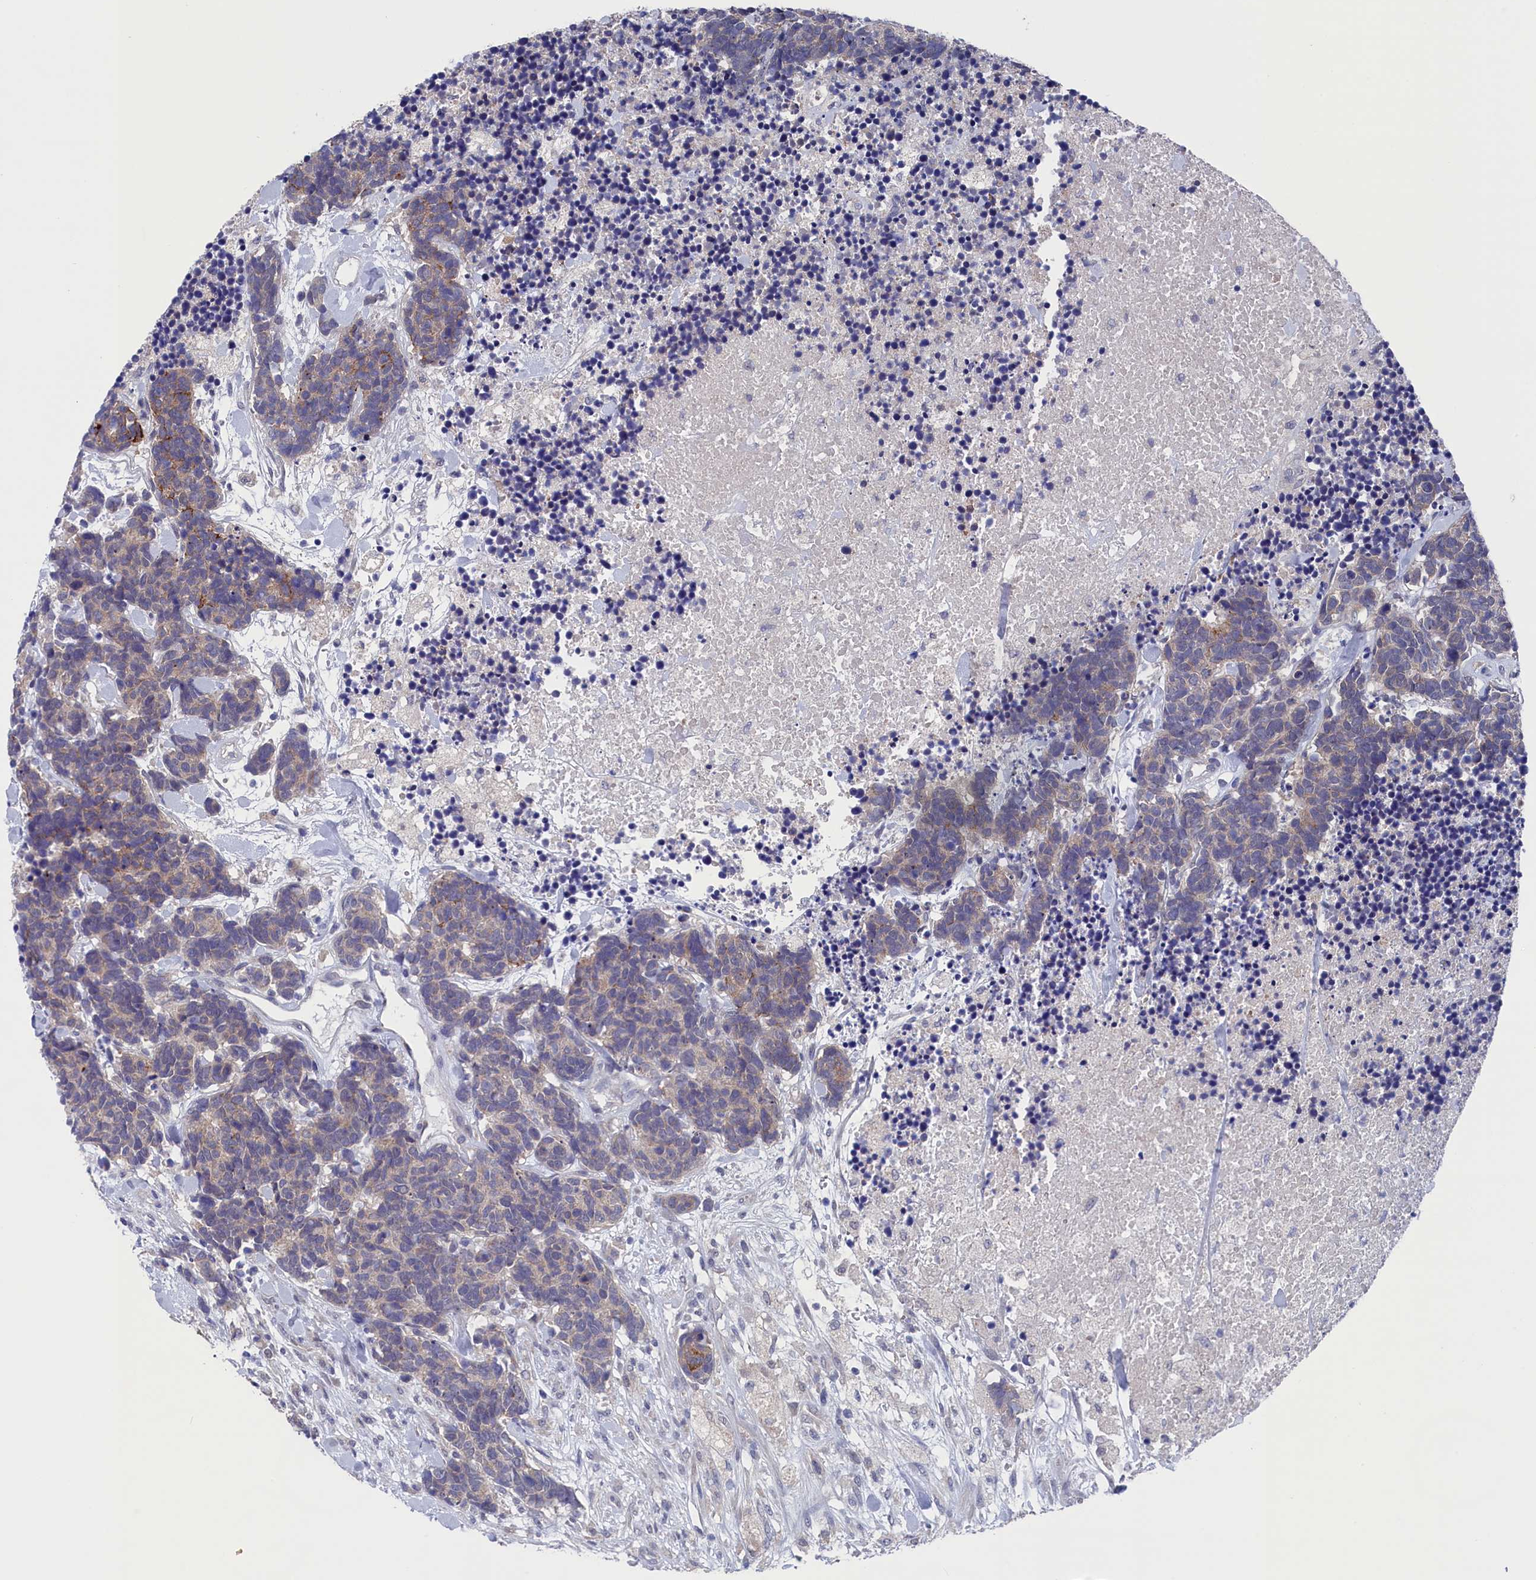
{"staining": {"intensity": "moderate", "quantity": "<25%", "location": "cytoplasmic/membranous"}, "tissue": "carcinoid", "cell_type": "Tumor cells", "image_type": "cancer", "snomed": [{"axis": "morphology", "description": "Carcinoma, NOS"}, {"axis": "morphology", "description": "Carcinoid, malignant, NOS"}, {"axis": "topography", "description": "Prostate"}], "caption": "Human malignant carcinoid stained with a protein marker shows moderate staining in tumor cells.", "gene": "SPATA13", "patient": {"sex": "male", "age": 57}}